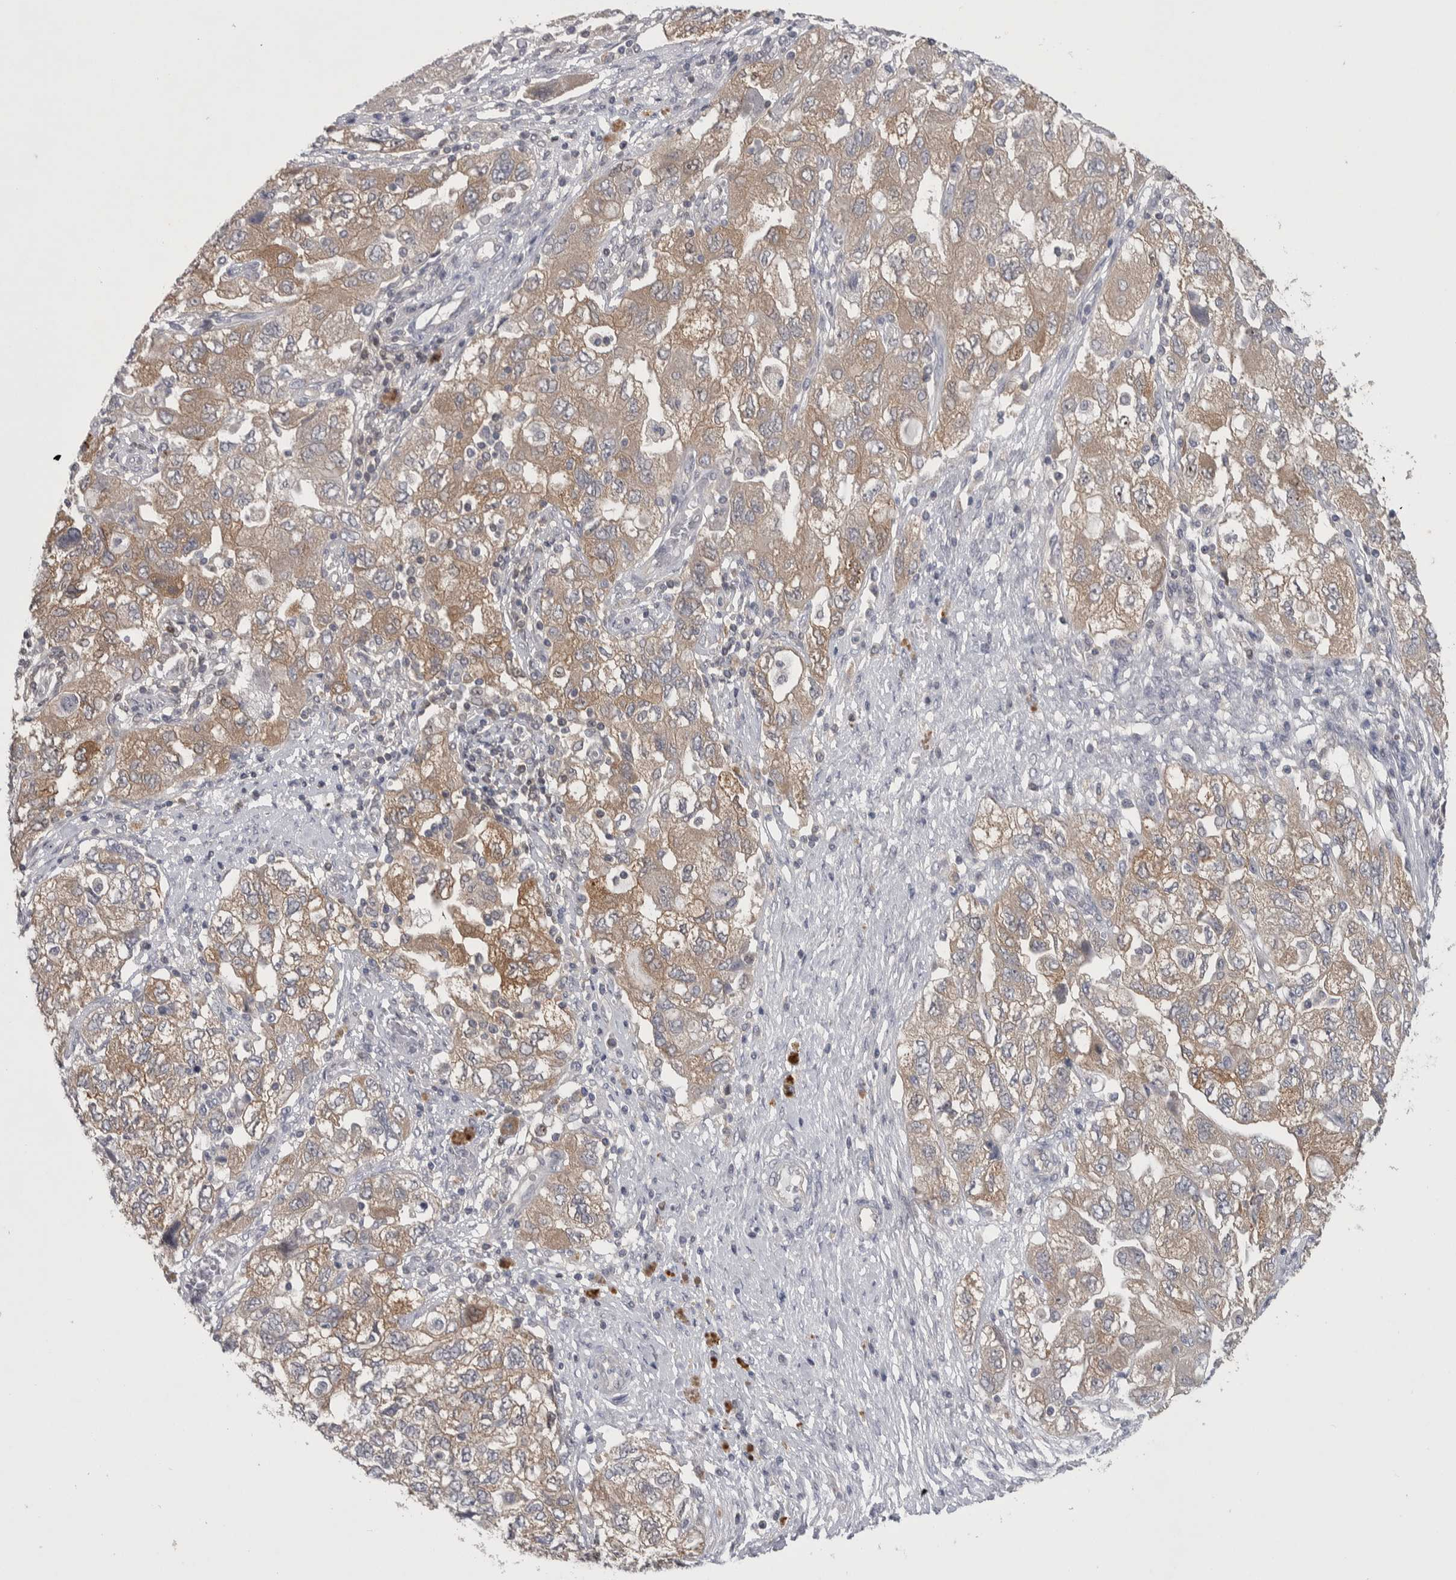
{"staining": {"intensity": "weak", "quantity": ">75%", "location": "cytoplasmic/membranous"}, "tissue": "ovarian cancer", "cell_type": "Tumor cells", "image_type": "cancer", "snomed": [{"axis": "morphology", "description": "Carcinoma, NOS"}, {"axis": "morphology", "description": "Cystadenocarcinoma, serous, NOS"}, {"axis": "topography", "description": "Ovary"}], "caption": "A brown stain labels weak cytoplasmic/membranous positivity of a protein in ovarian carcinoma tumor cells.", "gene": "NFKB2", "patient": {"sex": "female", "age": 69}}